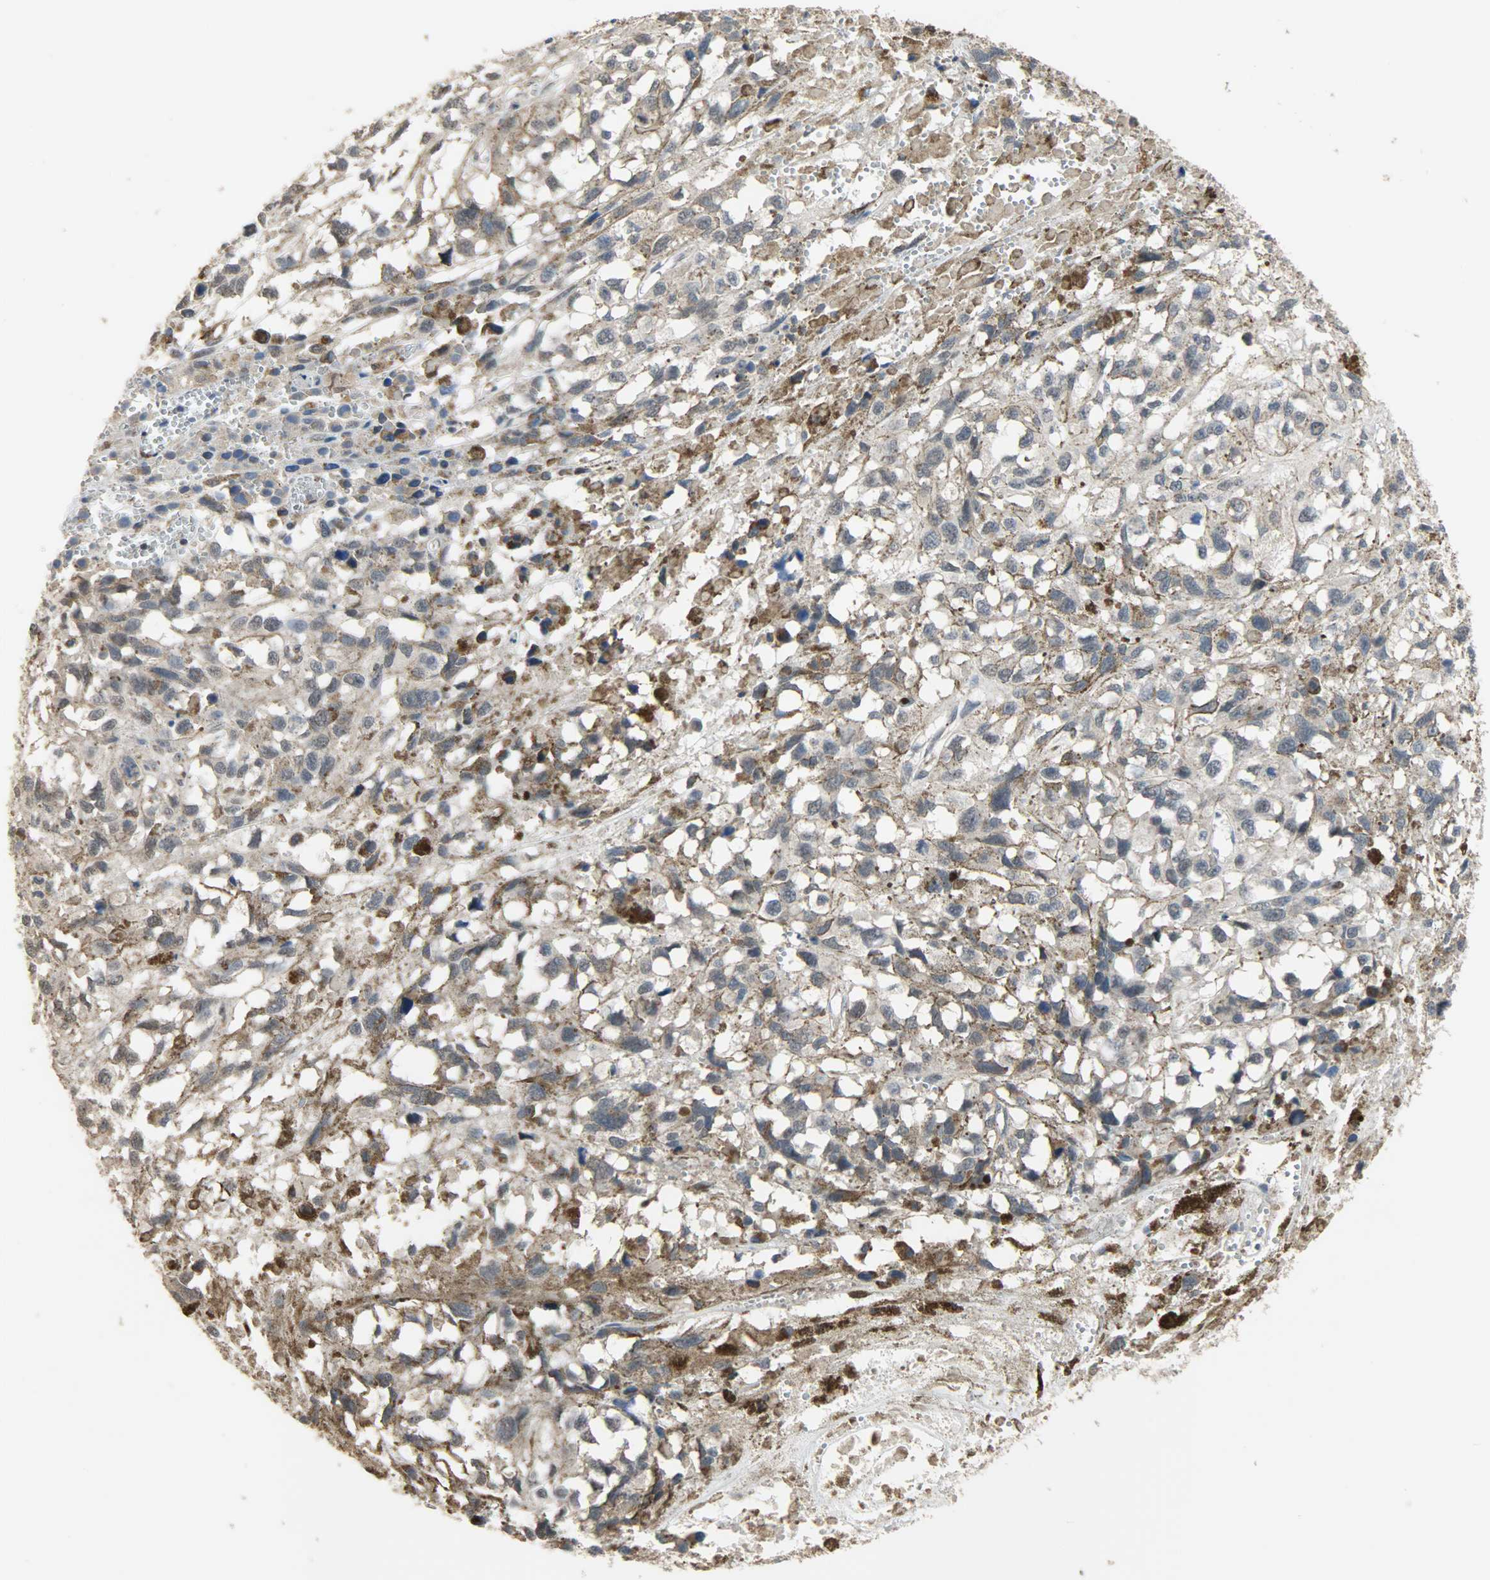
{"staining": {"intensity": "weak", "quantity": "25%-75%", "location": "cytoplasmic/membranous"}, "tissue": "melanoma", "cell_type": "Tumor cells", "image_type": "cancer", "snomed": [{"axis": "morphology", "description": "Malignant melanoma, Metastatic site"}, {"axis": "topography", "description": "Lymph node"}], "caption": "Melanoma stained for a protein (brown) shows weak cytoplasmic/membranous positive positivity in approximately 25%-75% of tumor cells.", "gene": "SKAP2", "patient": {"sex": "male", "age": 59}}